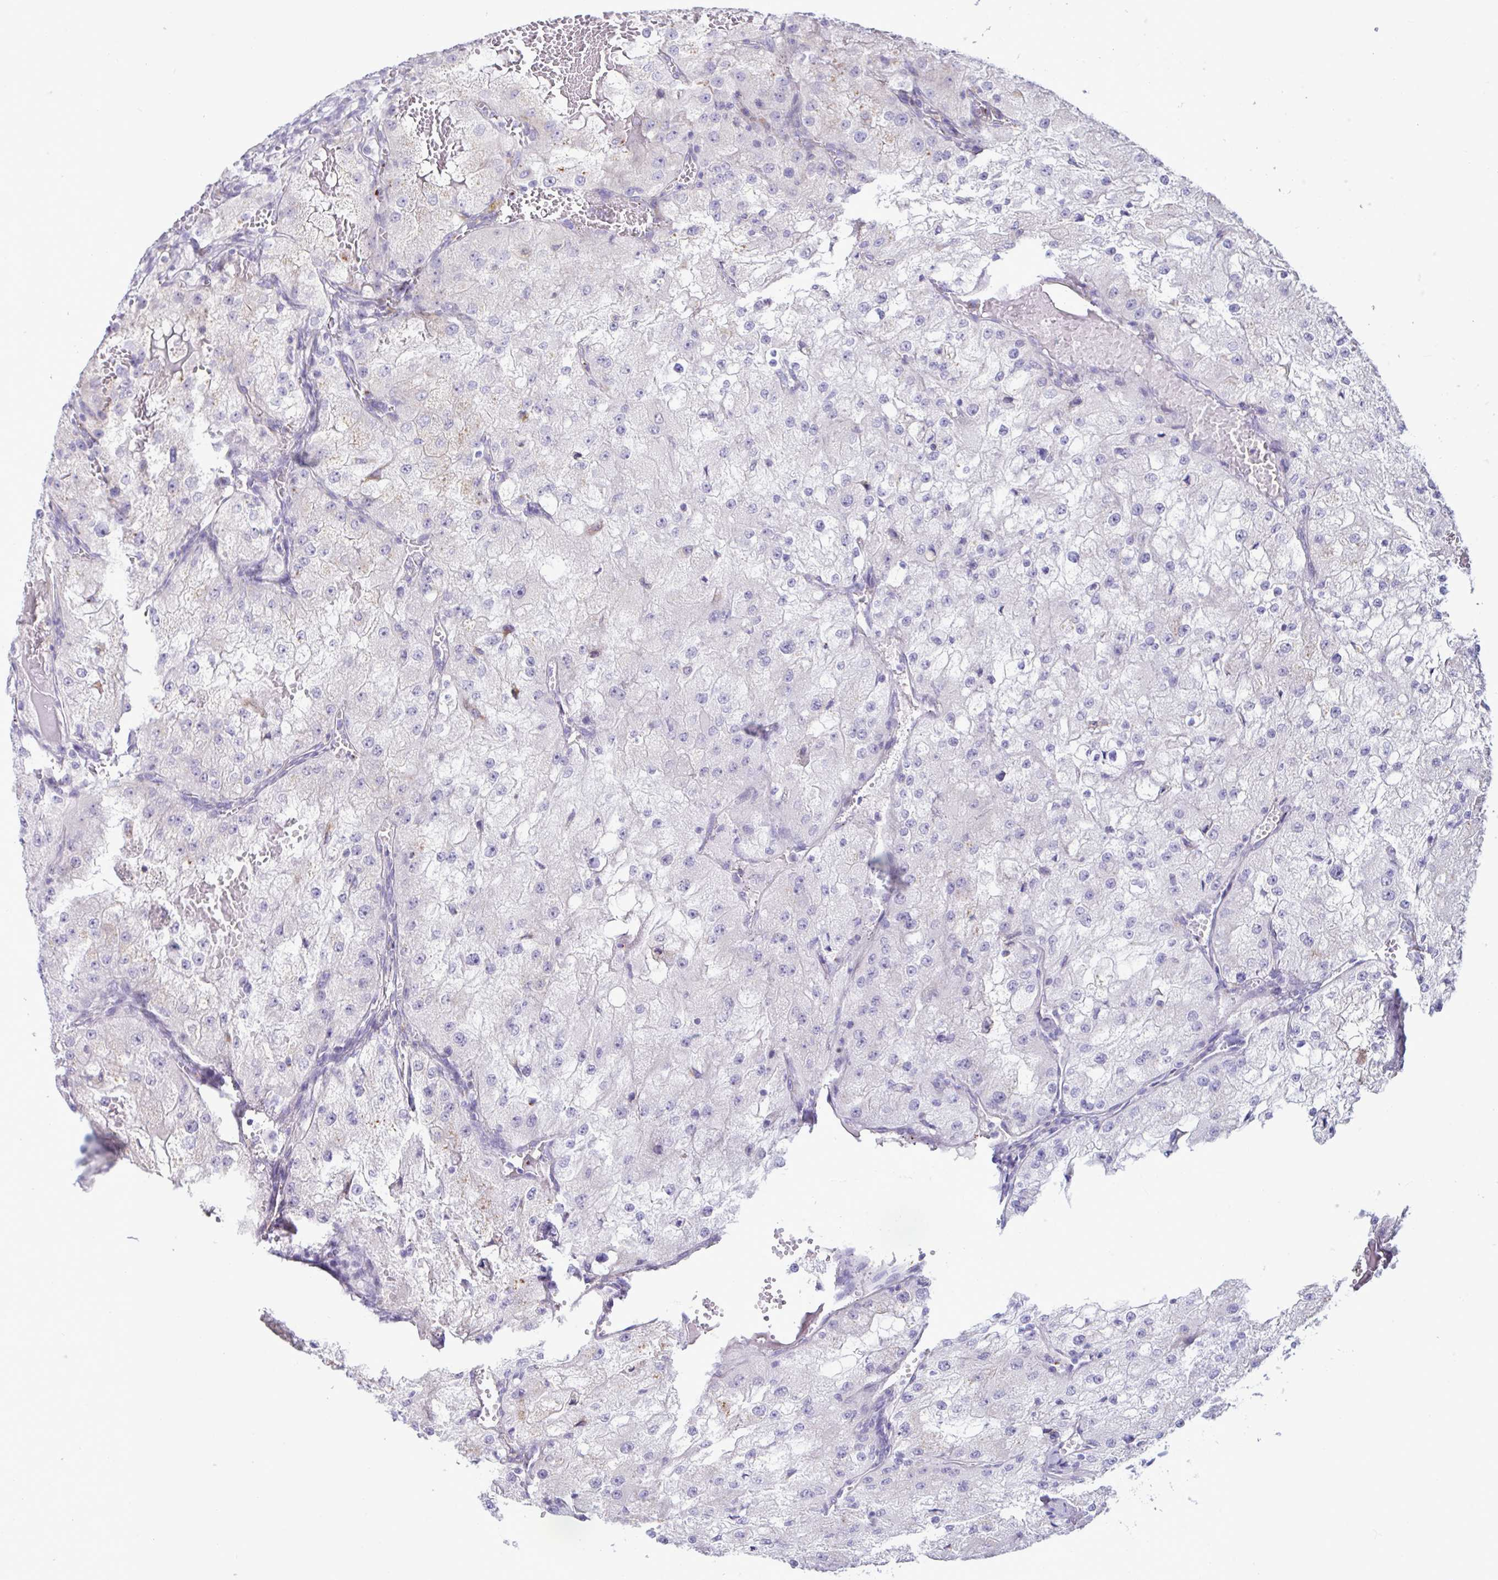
{"staining": {"intensity": "negative", "quantity": "none", "location": "none"}, "tissue": "renal cancer", "cell_type": "Tumor cells", "image_type": "cancer", "snomed": [{"axis": "morphology", "description": "Adenocarcinoma, NOS"}, {"axis": "topography", "description": "Kidney"}], "caption": "Tumor cells show no significant staining in renal adenocarcinoma. Brightfield microscopy of immunohistochemistry (IHC) stained with DAB (brown) and hematoxylin (blue), captured at high magnification.", "gene": "XCL1", "patient": {"sex": "female", "age": 74}}